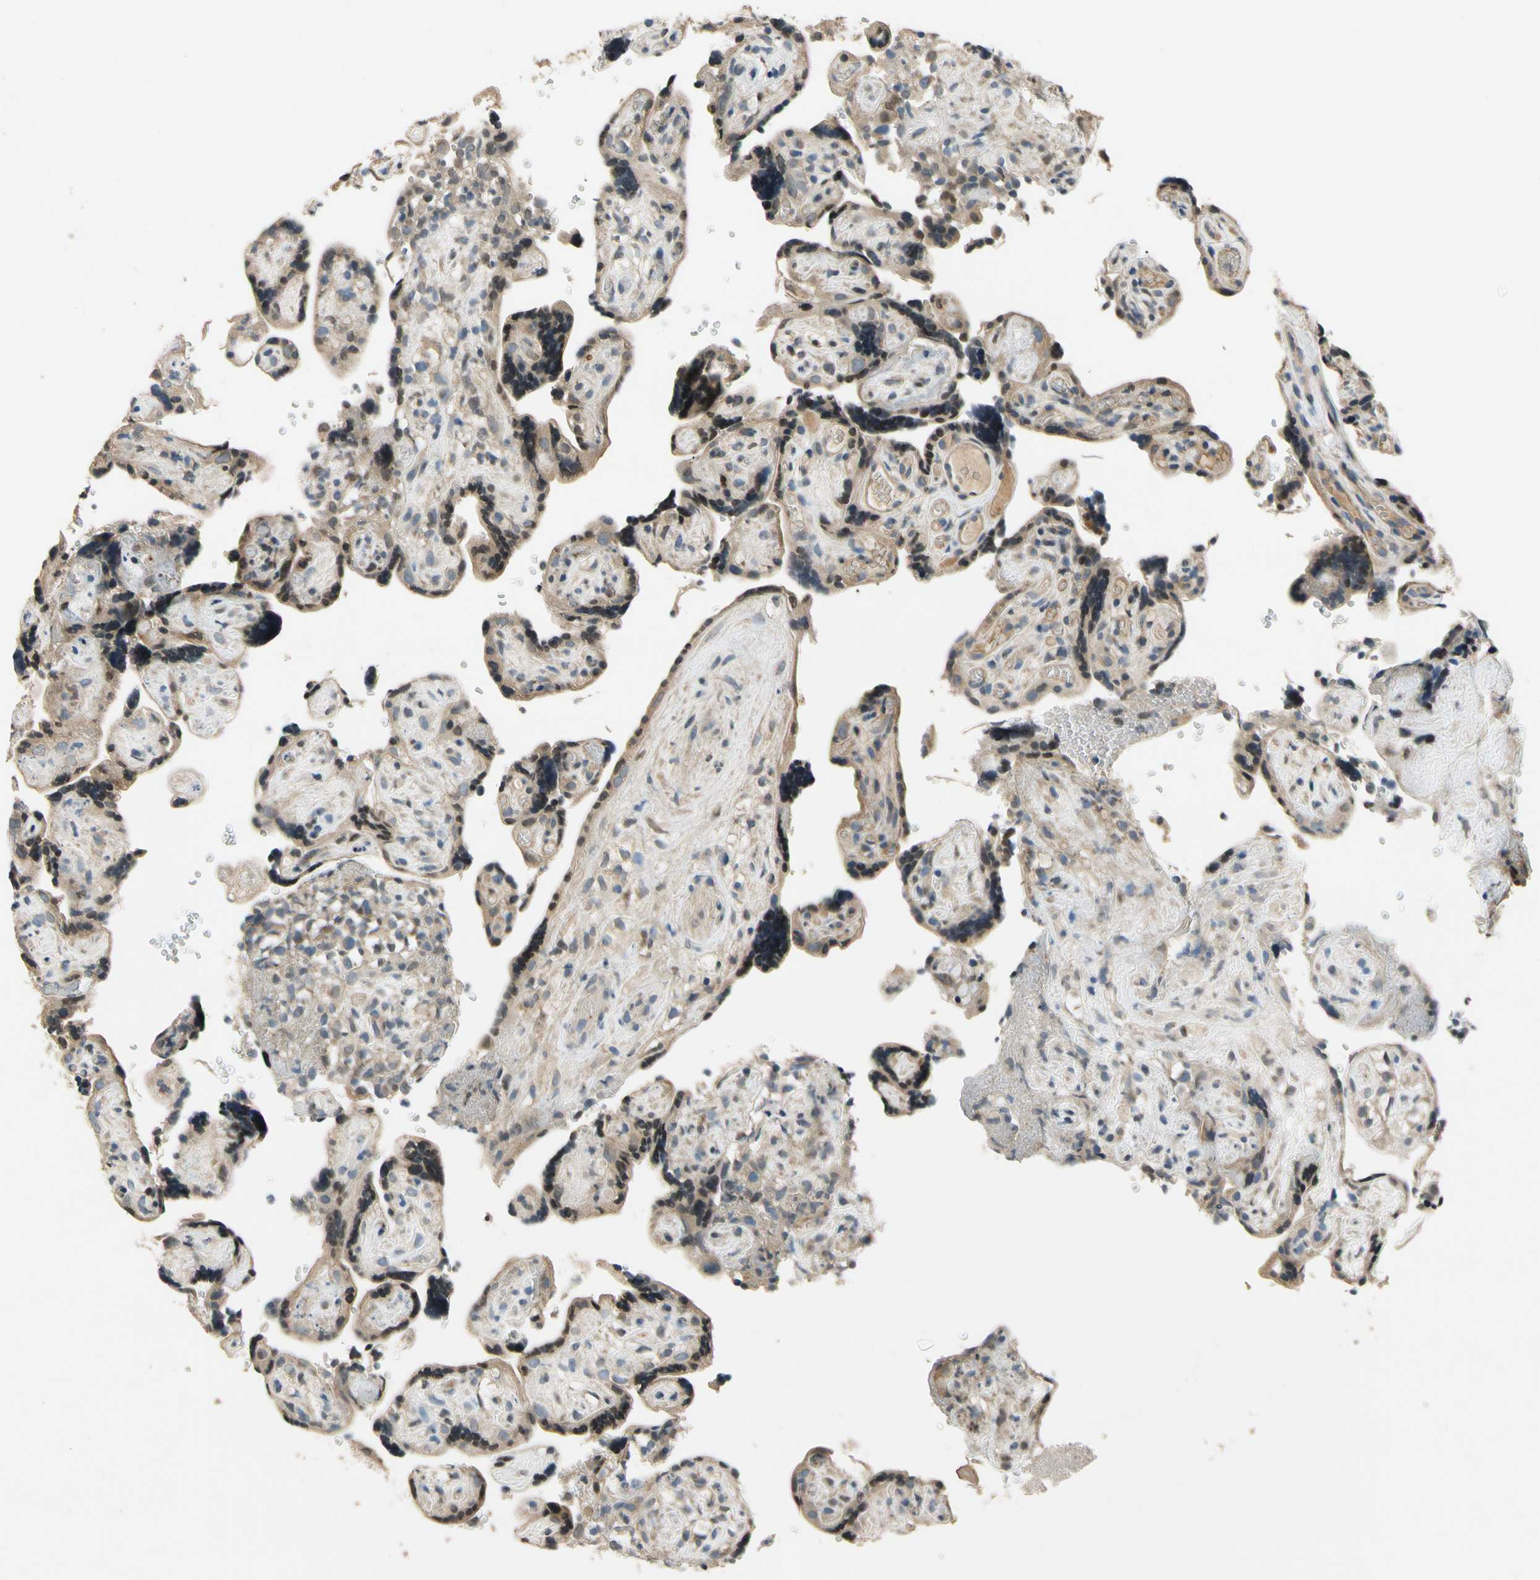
{"staining": {"intensity": "weak", "quantity": ">75%", "location": "cytoplasmic/membranous"}, "tissue": "placenta", "cell_type": "Trophoblastic cells", "image_type": "normal", "snomed": [{"axis": "morphology", "description": "Normal tissue, NOS"}, {"axis": "topography", "description": "Placenta"}], "caption": "An IHC photomicrograph of normal tissue is shown. Protein staining in brown shows weak cytoplasmic/membranous positivity in placenta within trophoblastic cells.", "gene": "ALKBH3", "patient": {"sex": "female", "age": 30}}